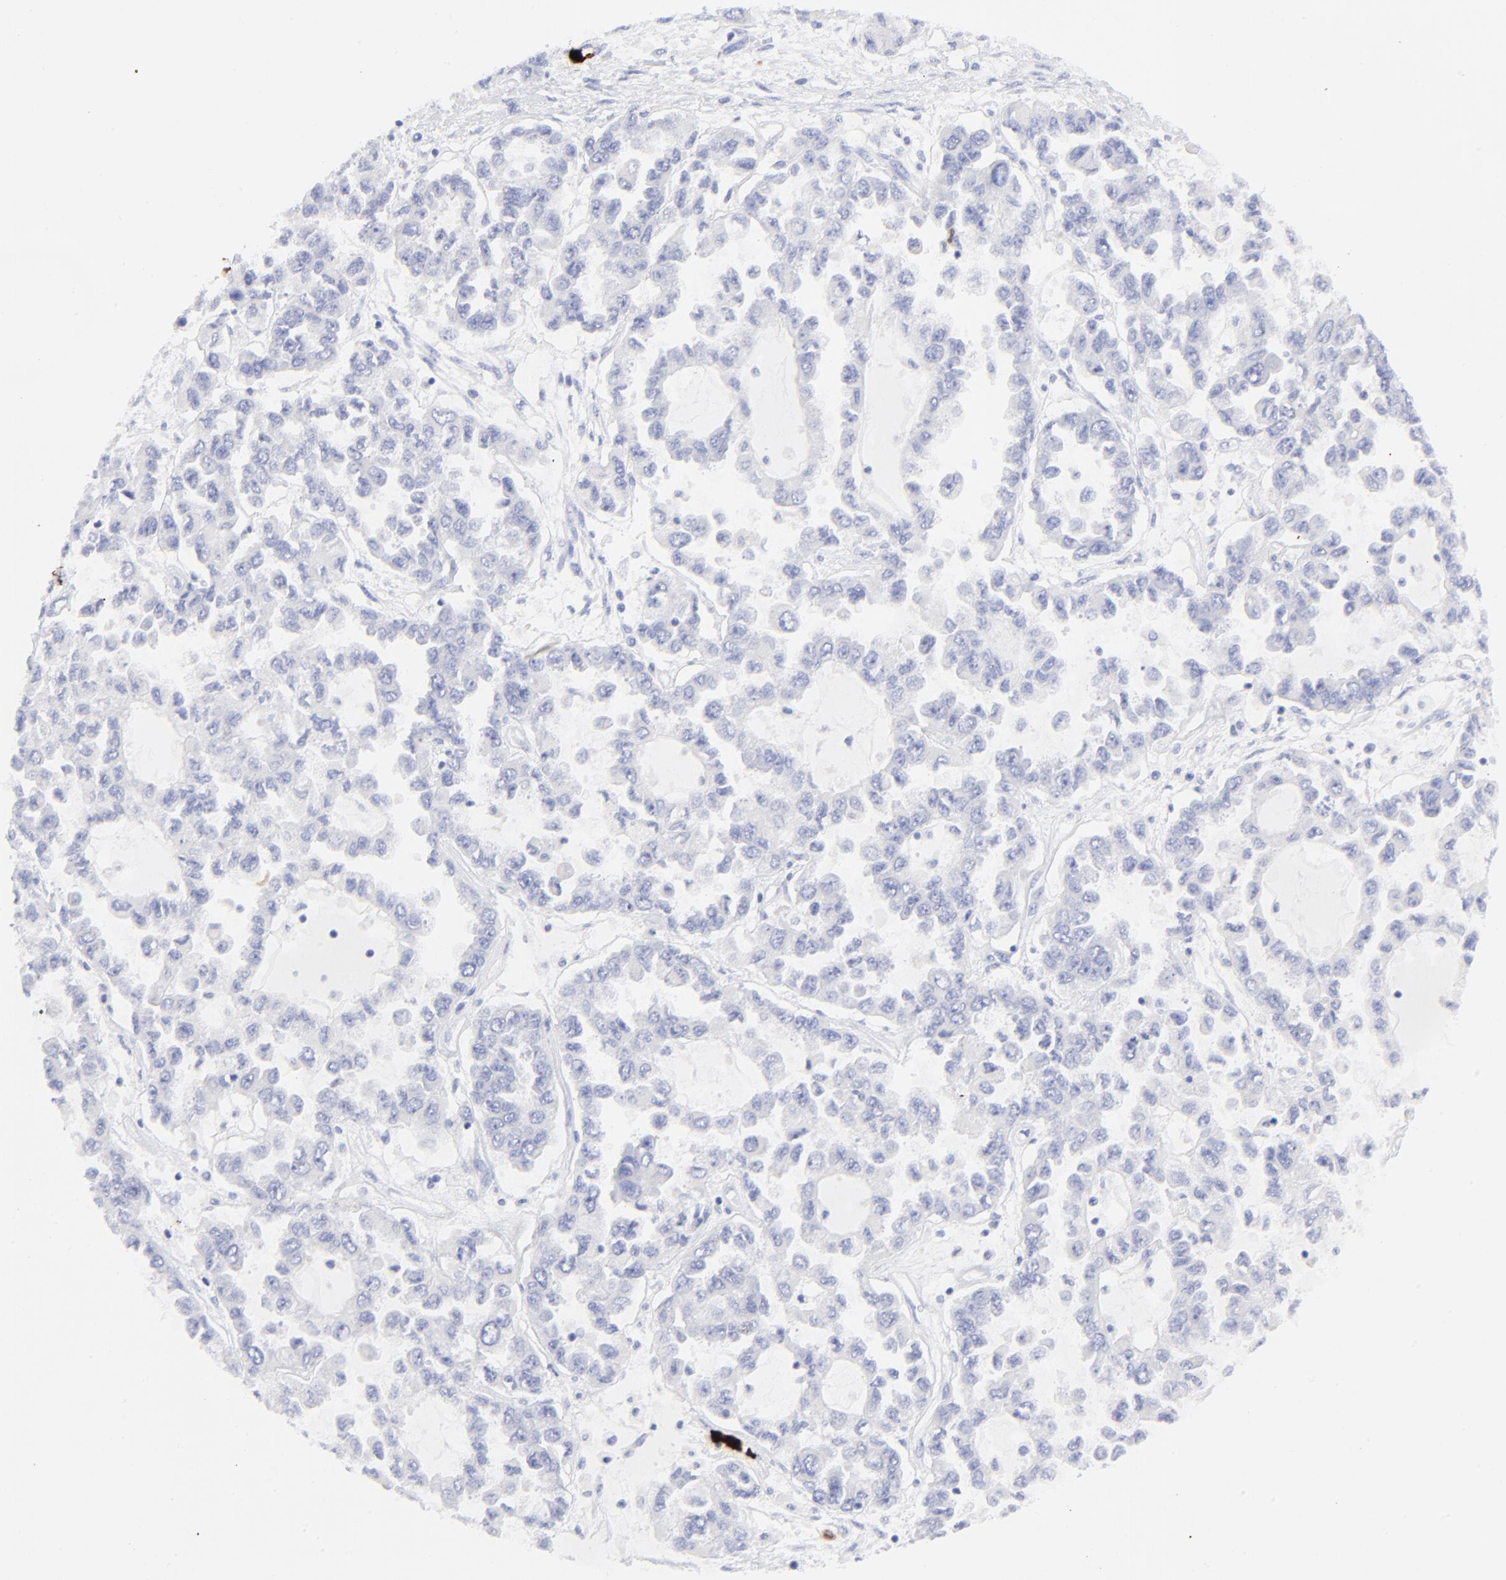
{"staining": {"intensity": "negative", "quantity": "none", "location": "none"}, "tissue": "ovarian cancer", "cell_type": "Tumor cells", "image_type": "cancer", "snomed": [{"axis": "morphology", "description": "Cystadenocarcinoma, serous, NOS"}, {"axis": "topography", "description": "Ovary"}], "caption": "Immunohistochemistry micrograph of neoplastic tissue: human ovarian cancer stained with DAB shows no significant protein staining in tumor cells.", "gene": "S100A12", "patient": {"sex": "female", "age": 84}}